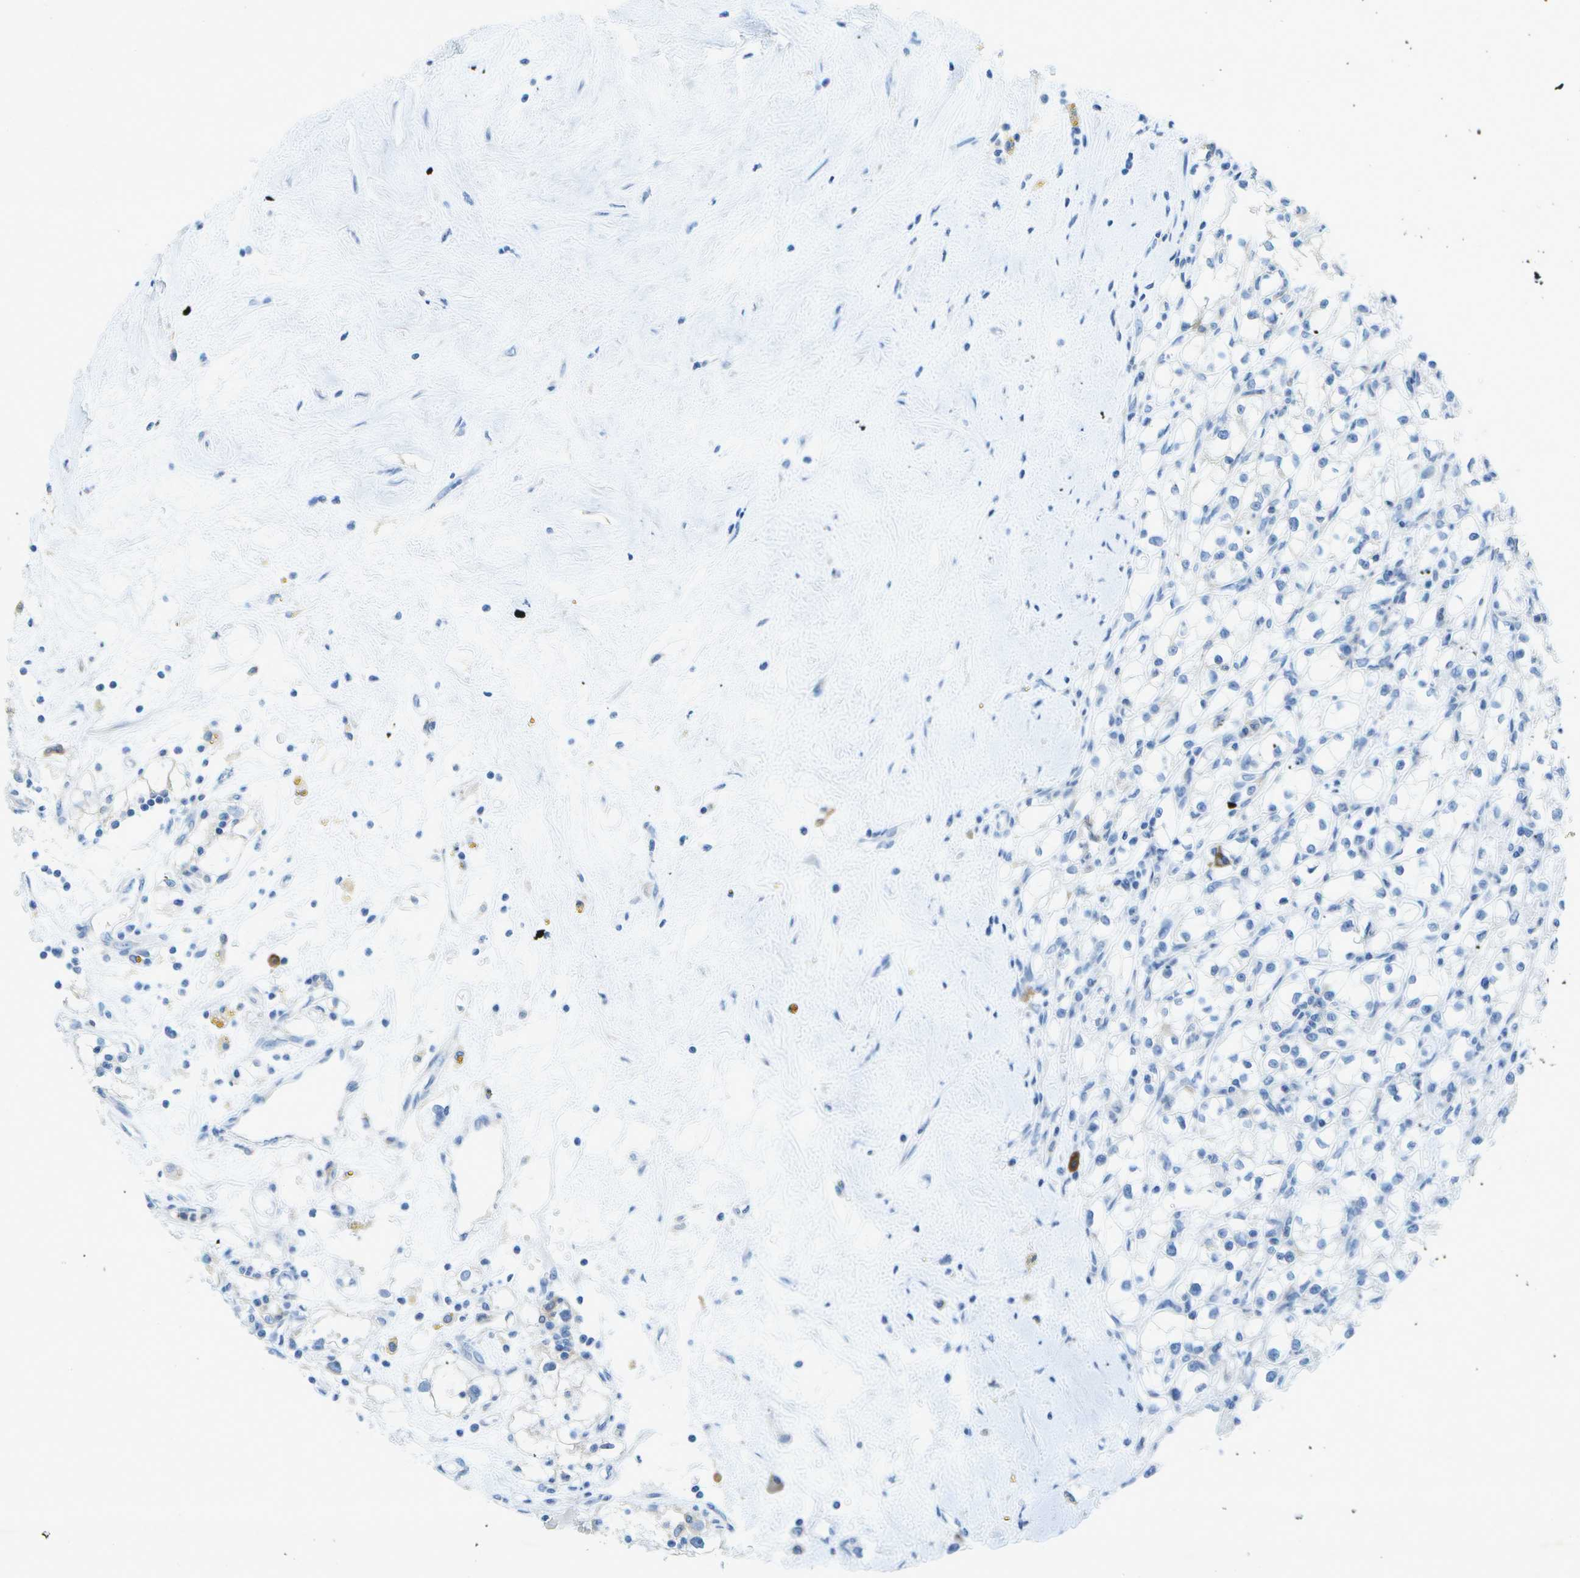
{"staining": {"intensity": "negative", "quantity": "none", "location": "none"}, "tissue": "renal cancer", "cell_type": "Tumor cells", "image_type": "cancer", "snomed": [{"axis": "morphology", "description": "Adenocarcinoma, NOS"}, {"axis": "topography", "description": "Kidney"}], "caption": "Immunohistochemistry histopathology image of human renal adenocarcinoma stained for a protein (brown), which displays no expression in tumor cells.", "gene": "WNK2", "patient": {"sex": "male", "age": 56}}